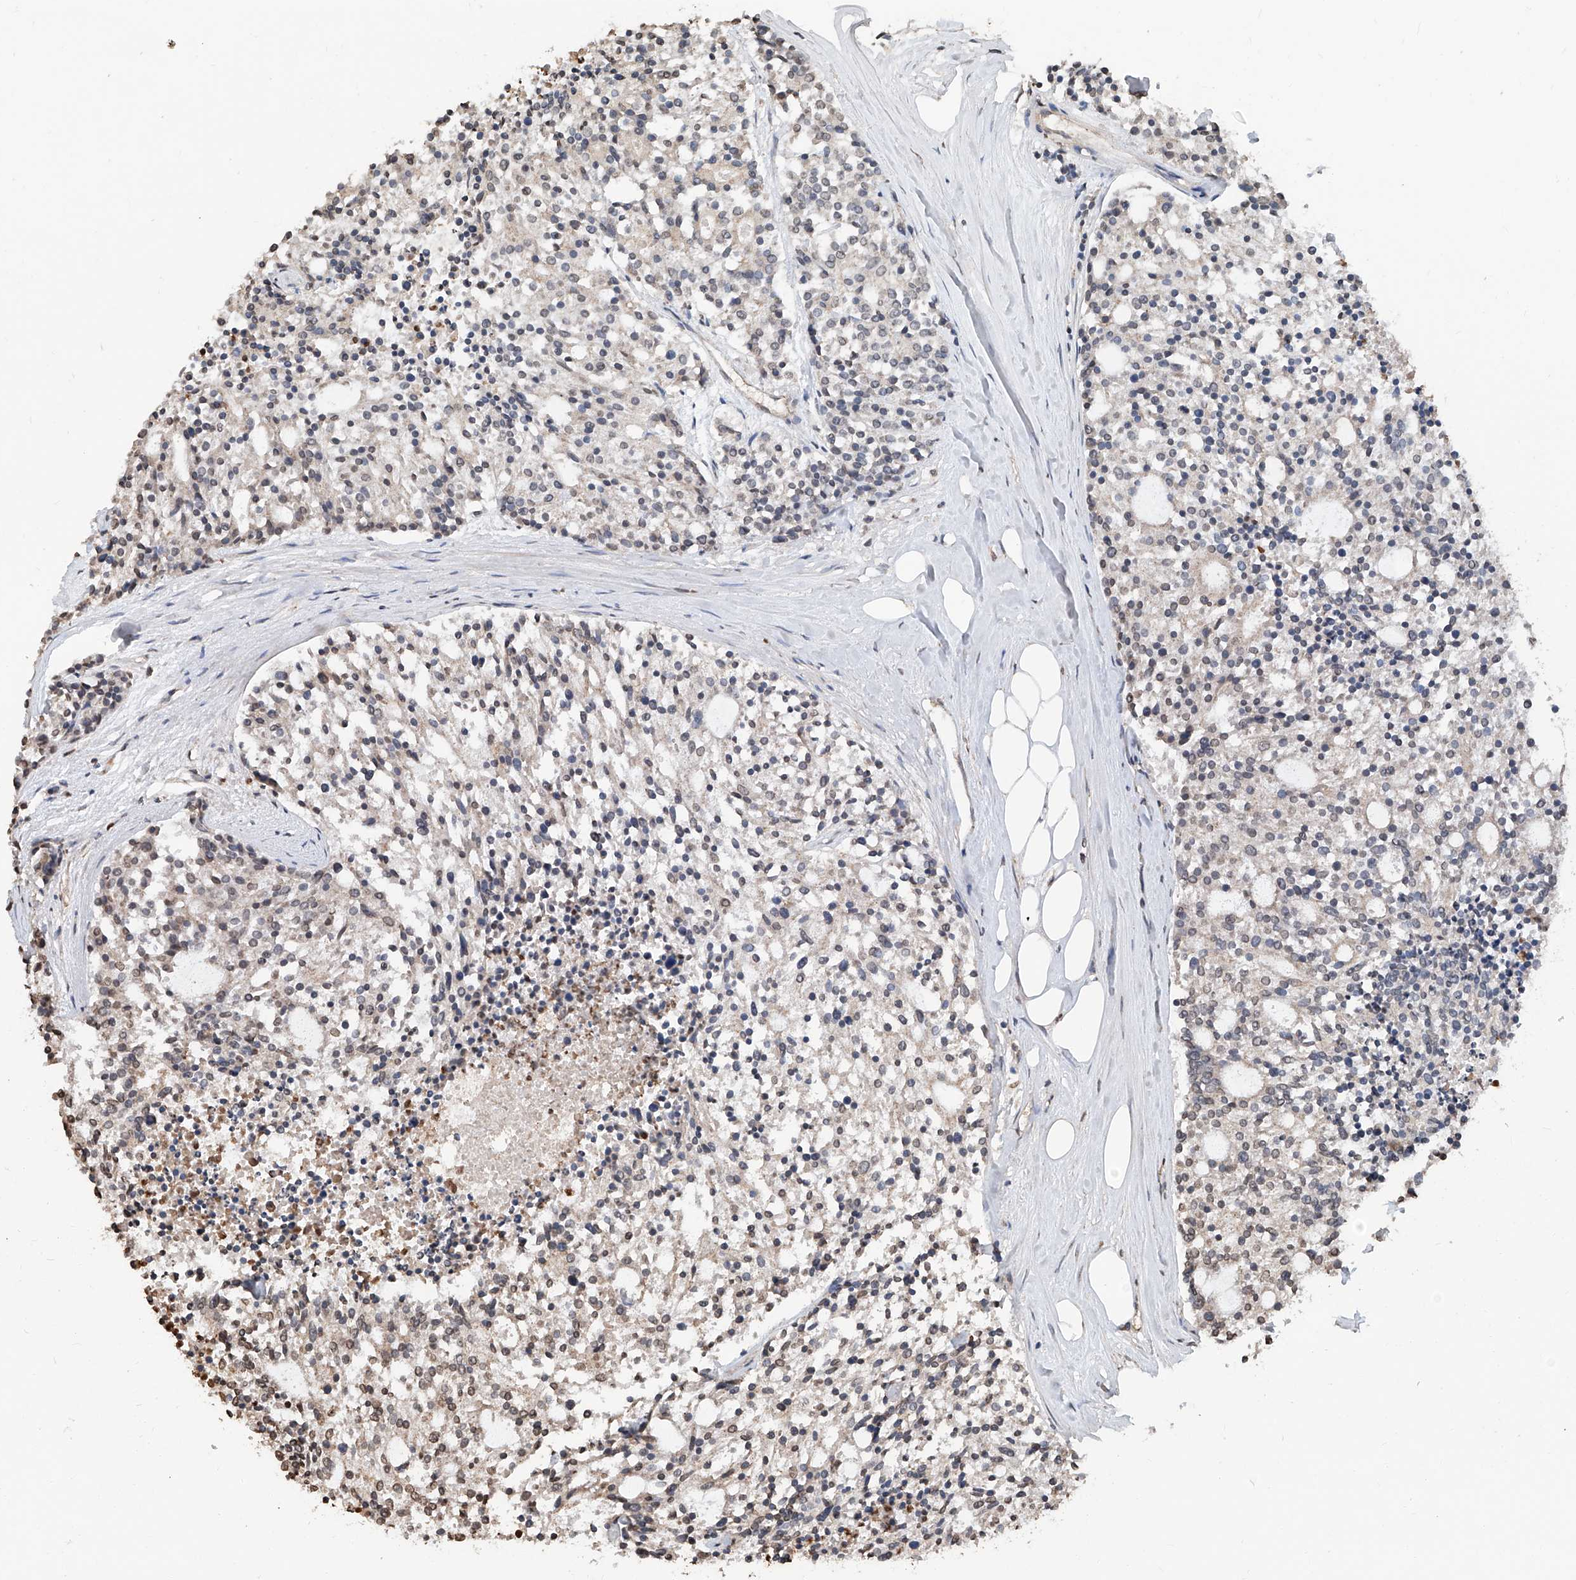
{"staining": {"intensity": "weak", "quantity": "25%-75%", "location": "nuclear"}, "tissue": "carcinoid", "cell_type": "Tumor cells", "image_type": "cancer", "snomed": [{"axis": "morphology", "description": "Carcinoid, malignant, NOS"}, {"axis": "topography", "description": "Pancreas"}], "caption": "Protein analysis of carcinoid (malignant) tissue reveals weak nuclear staining in about 25%-75% of tumor cells.", "gene": "RP9", "patient": {"sex": "female", "age": 54}}